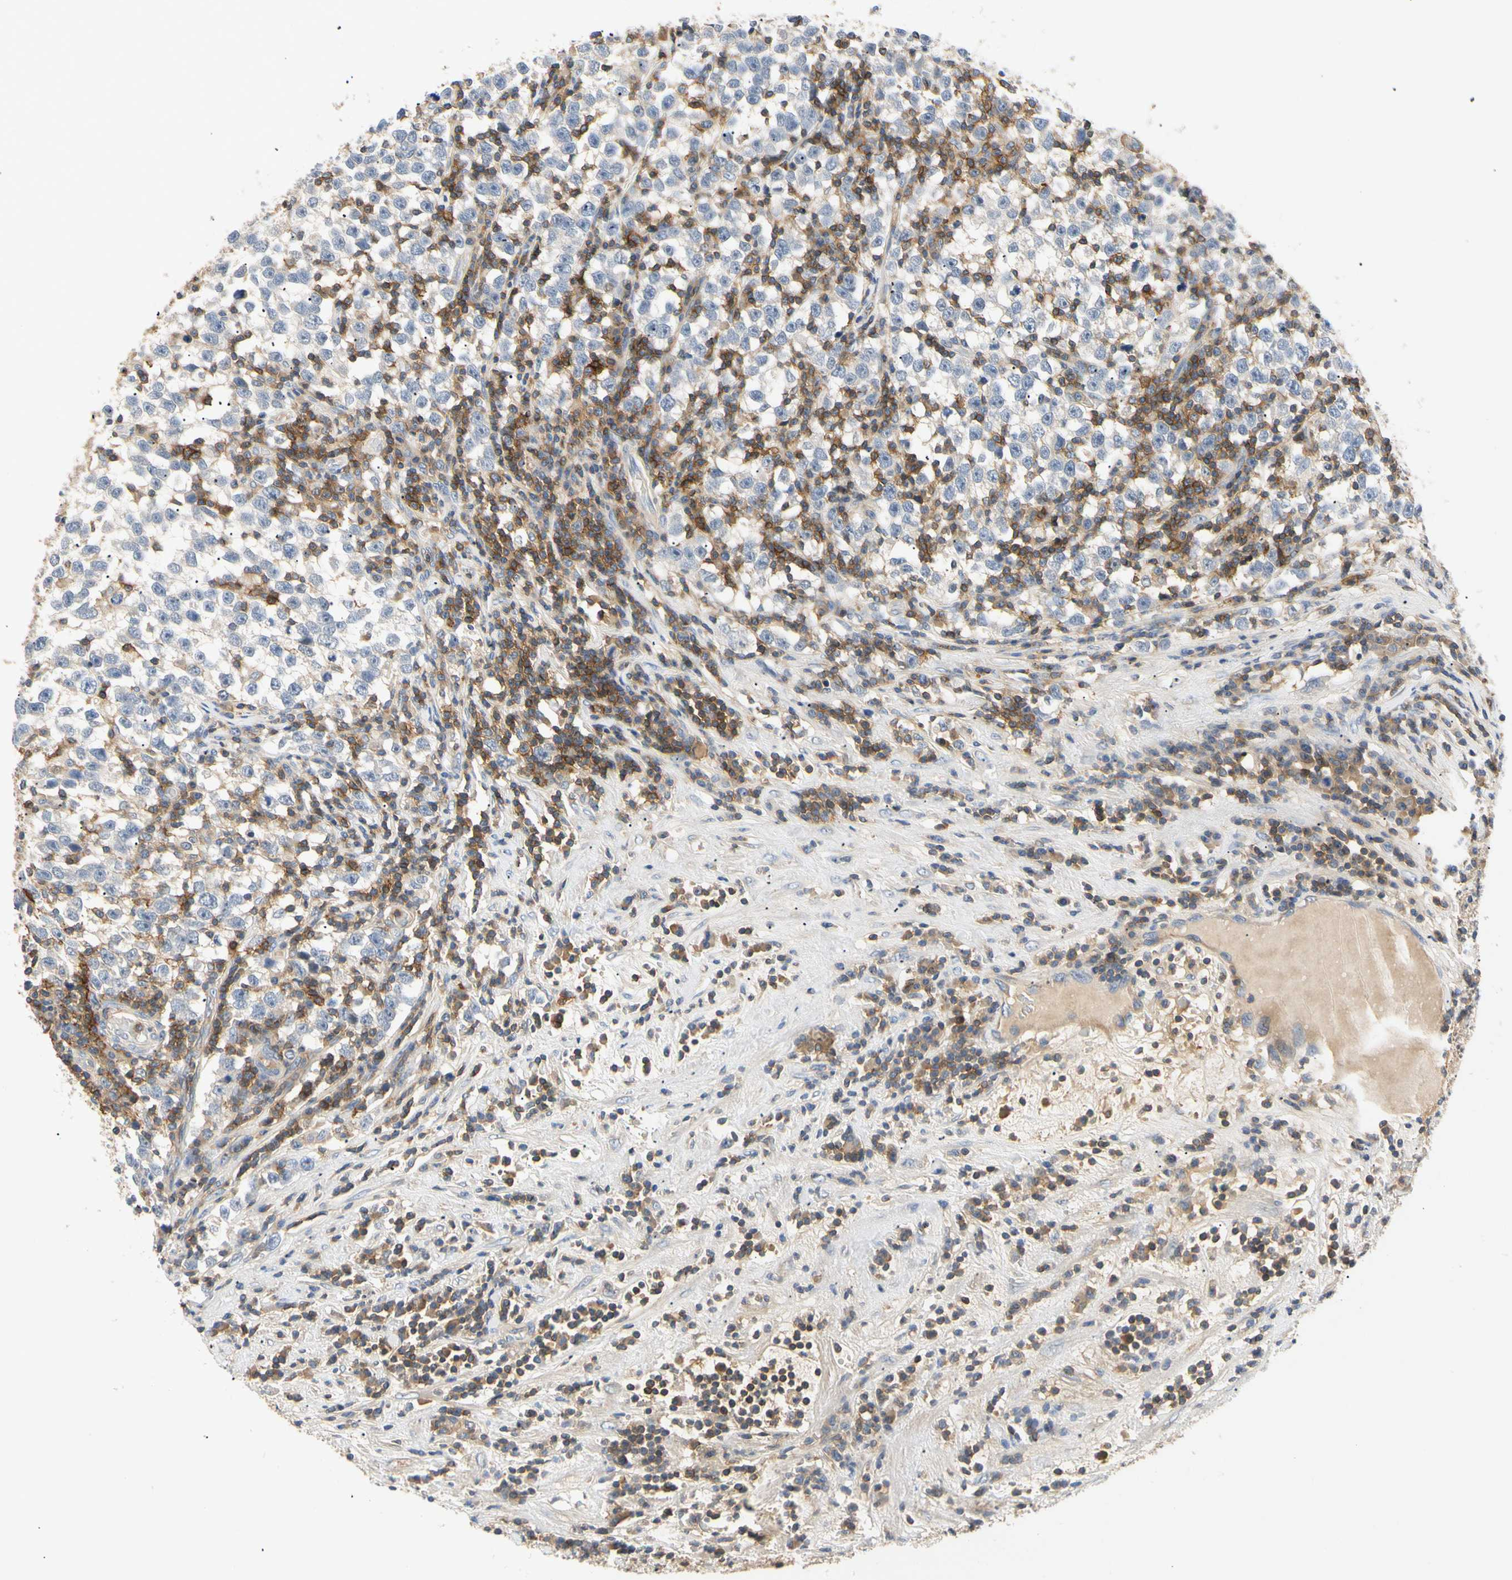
{"staining": {"intensity": "negative", "quantity": "none", "location": "none"}, "tissue": "testis cancer", "cell_type": "Tumor cells", "image_type": "cancer", "snomed": [{"axis": "morphology", "description": "Seminoma, NOS"}, {"axis": "topography", "description": "Testis"}], "caption": "Testis seminoma was stained to show a protein in brown. There is no significant positivity in tumor cells. The staining is performed using DAB (3,3'-diaminobenzidine) brown chromogen with nuclei counter-stained in using hematoxylin.", "gene": "TNFRSF18", "patient": {"sex": "male", "age": 43}}